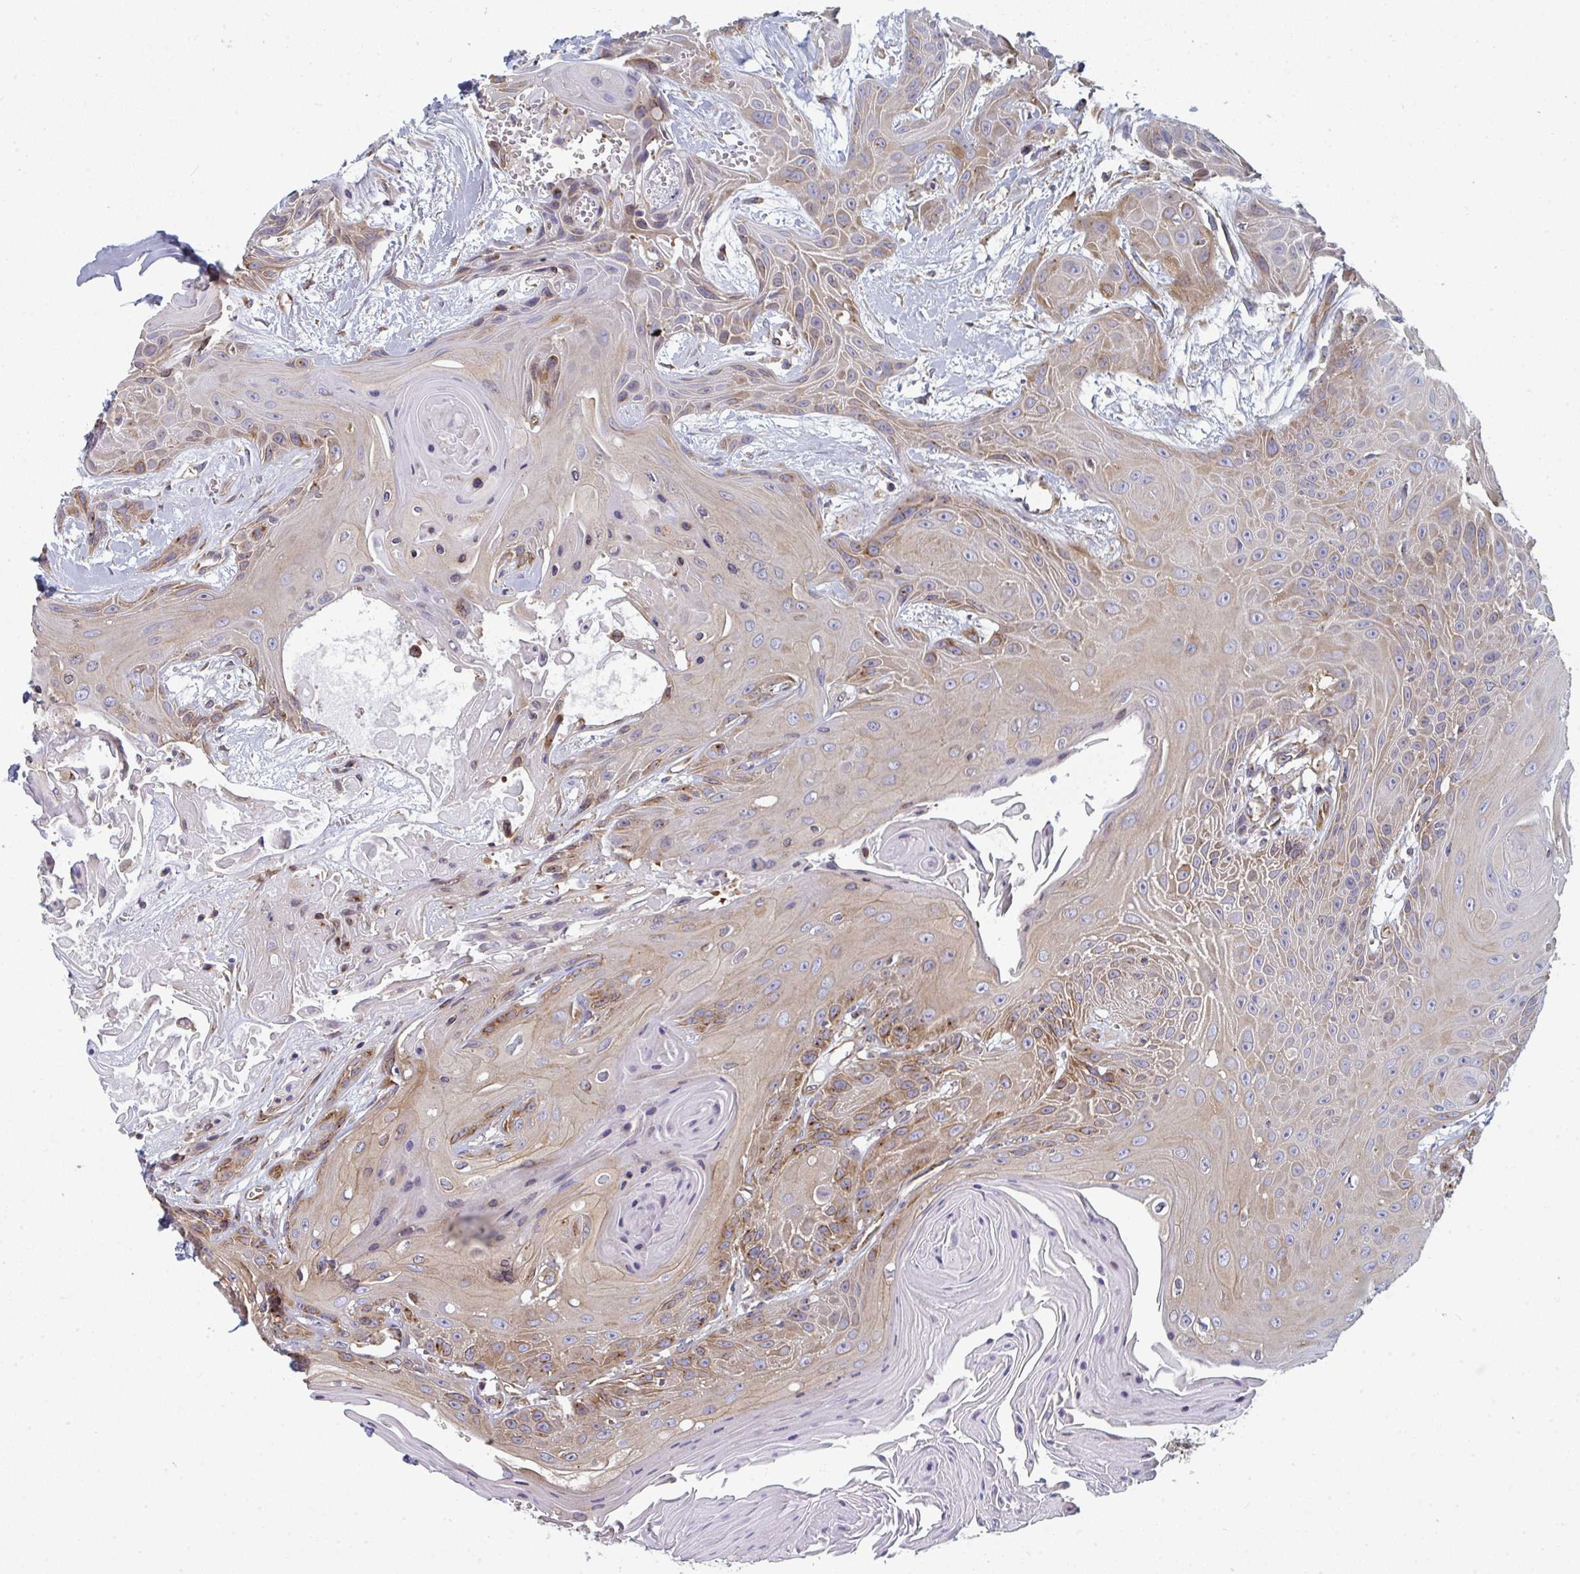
{"staining": {"intensity": "moderate", "quantity": "25%-75%", "location": "cytoplasmic/membranous"}, "tissue": "head and neck cancer", "cell_type": "Tumor cells", "image_type": "cancer", "snomed": [{"axis": "morphology", "description": "Squamous cell carcinoma, NOS"}, {"axis": "topography", "description": "Head-Neck"}], "caption": "Immunohistochemical staining of head and neck squamous cell carcinoma displays medium levels of moderate cytoplasmic/membranous expression in about 25%-75% of tumor cells.", "gene": "DYNC1I2", "patient": {"sex": "female", "age": 73}}